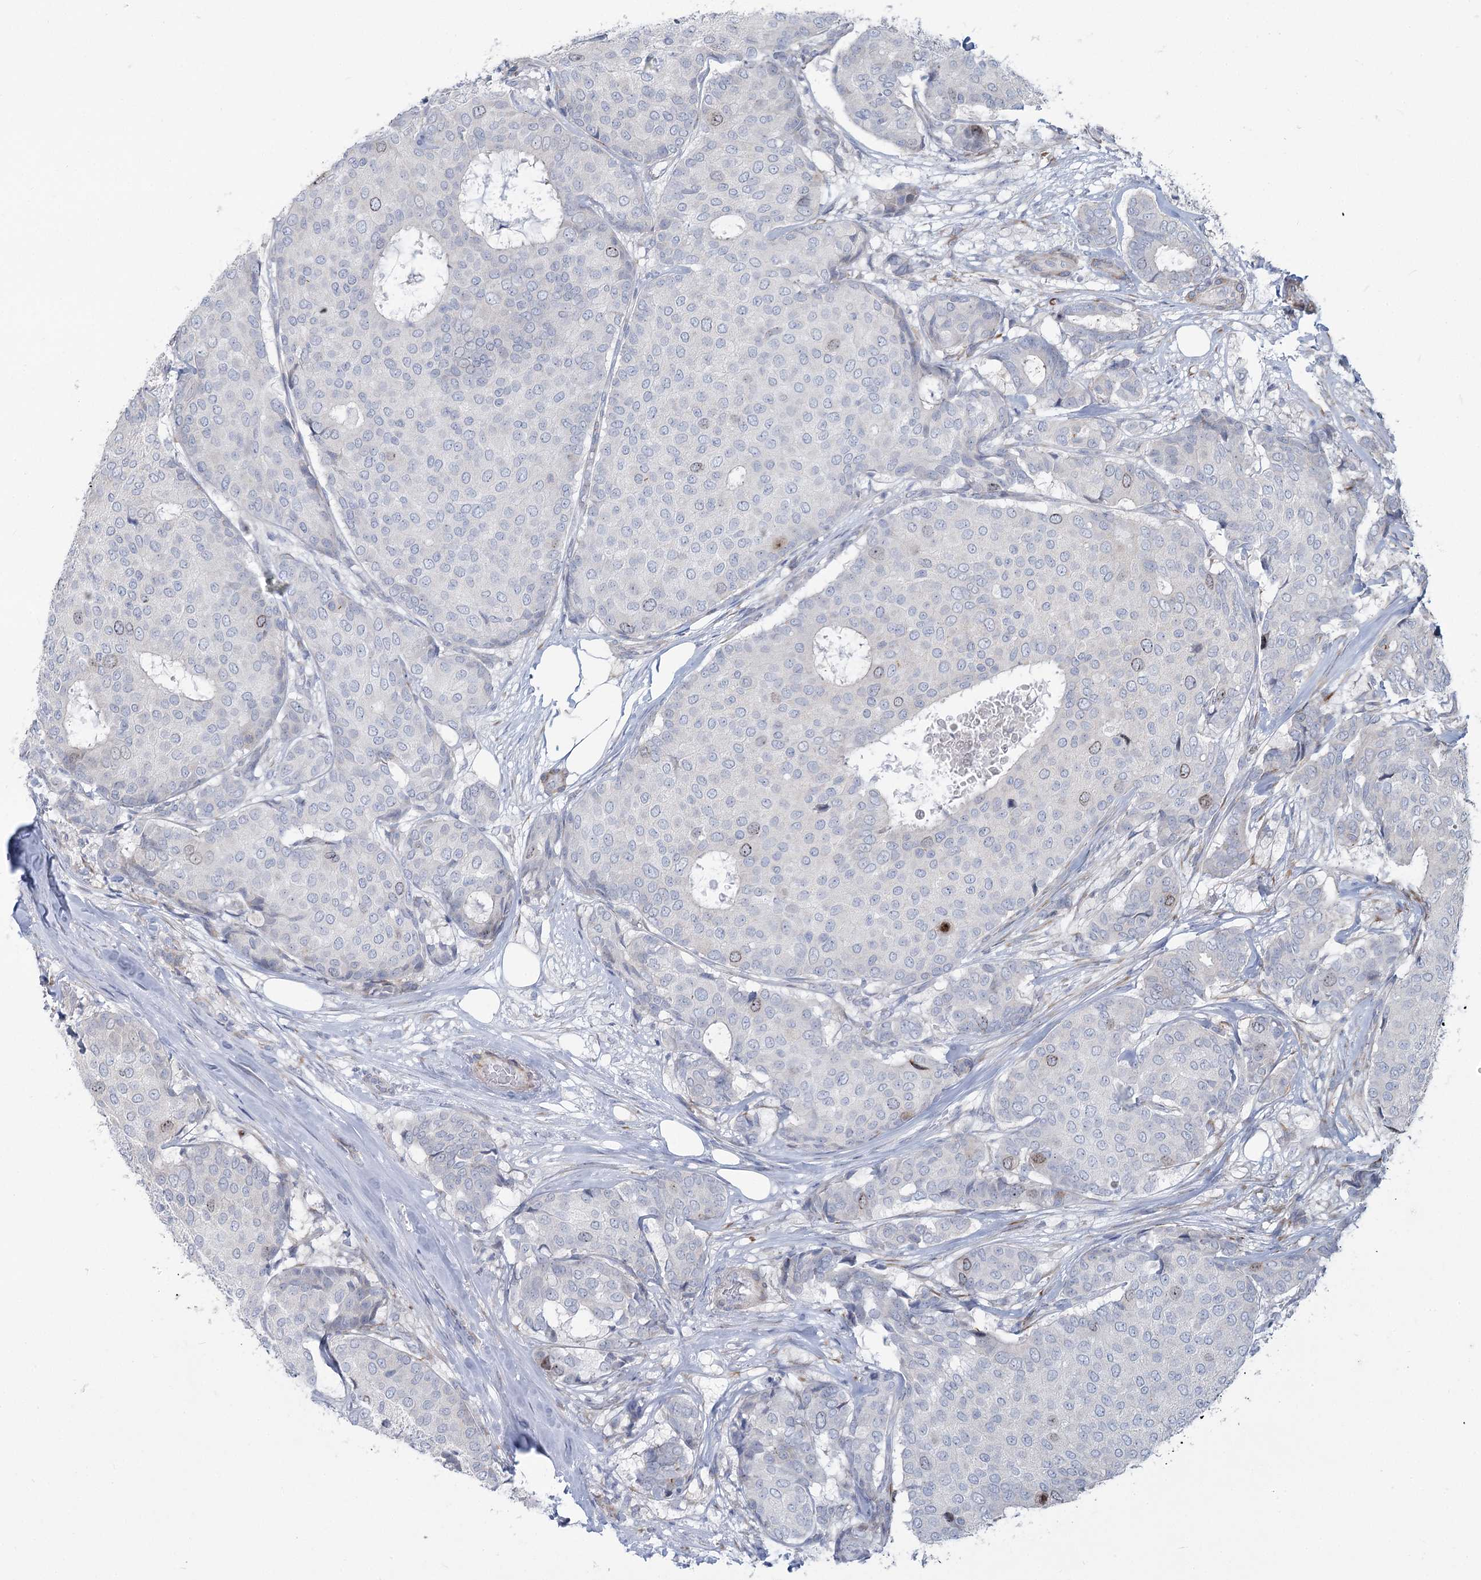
{"staining": {"intensity": "weak", "quantity": "<25%", "location": "nuclear"}, "tissue": "breast cancer", "cell_type": "Tumor cells", "image_type": "cancer", "snomed": [{"axis": "morphology", "description": "Duct carcinoma"}, {"axis": "topography", "description": "Breast"}], "caption": "Intraductal carcinoma (breast) was stained to show a protein in brown. There is no significant positivity in tumor cells.", "gene": "ABITRAM", "patient": {"sex": "female", "age": 75}}